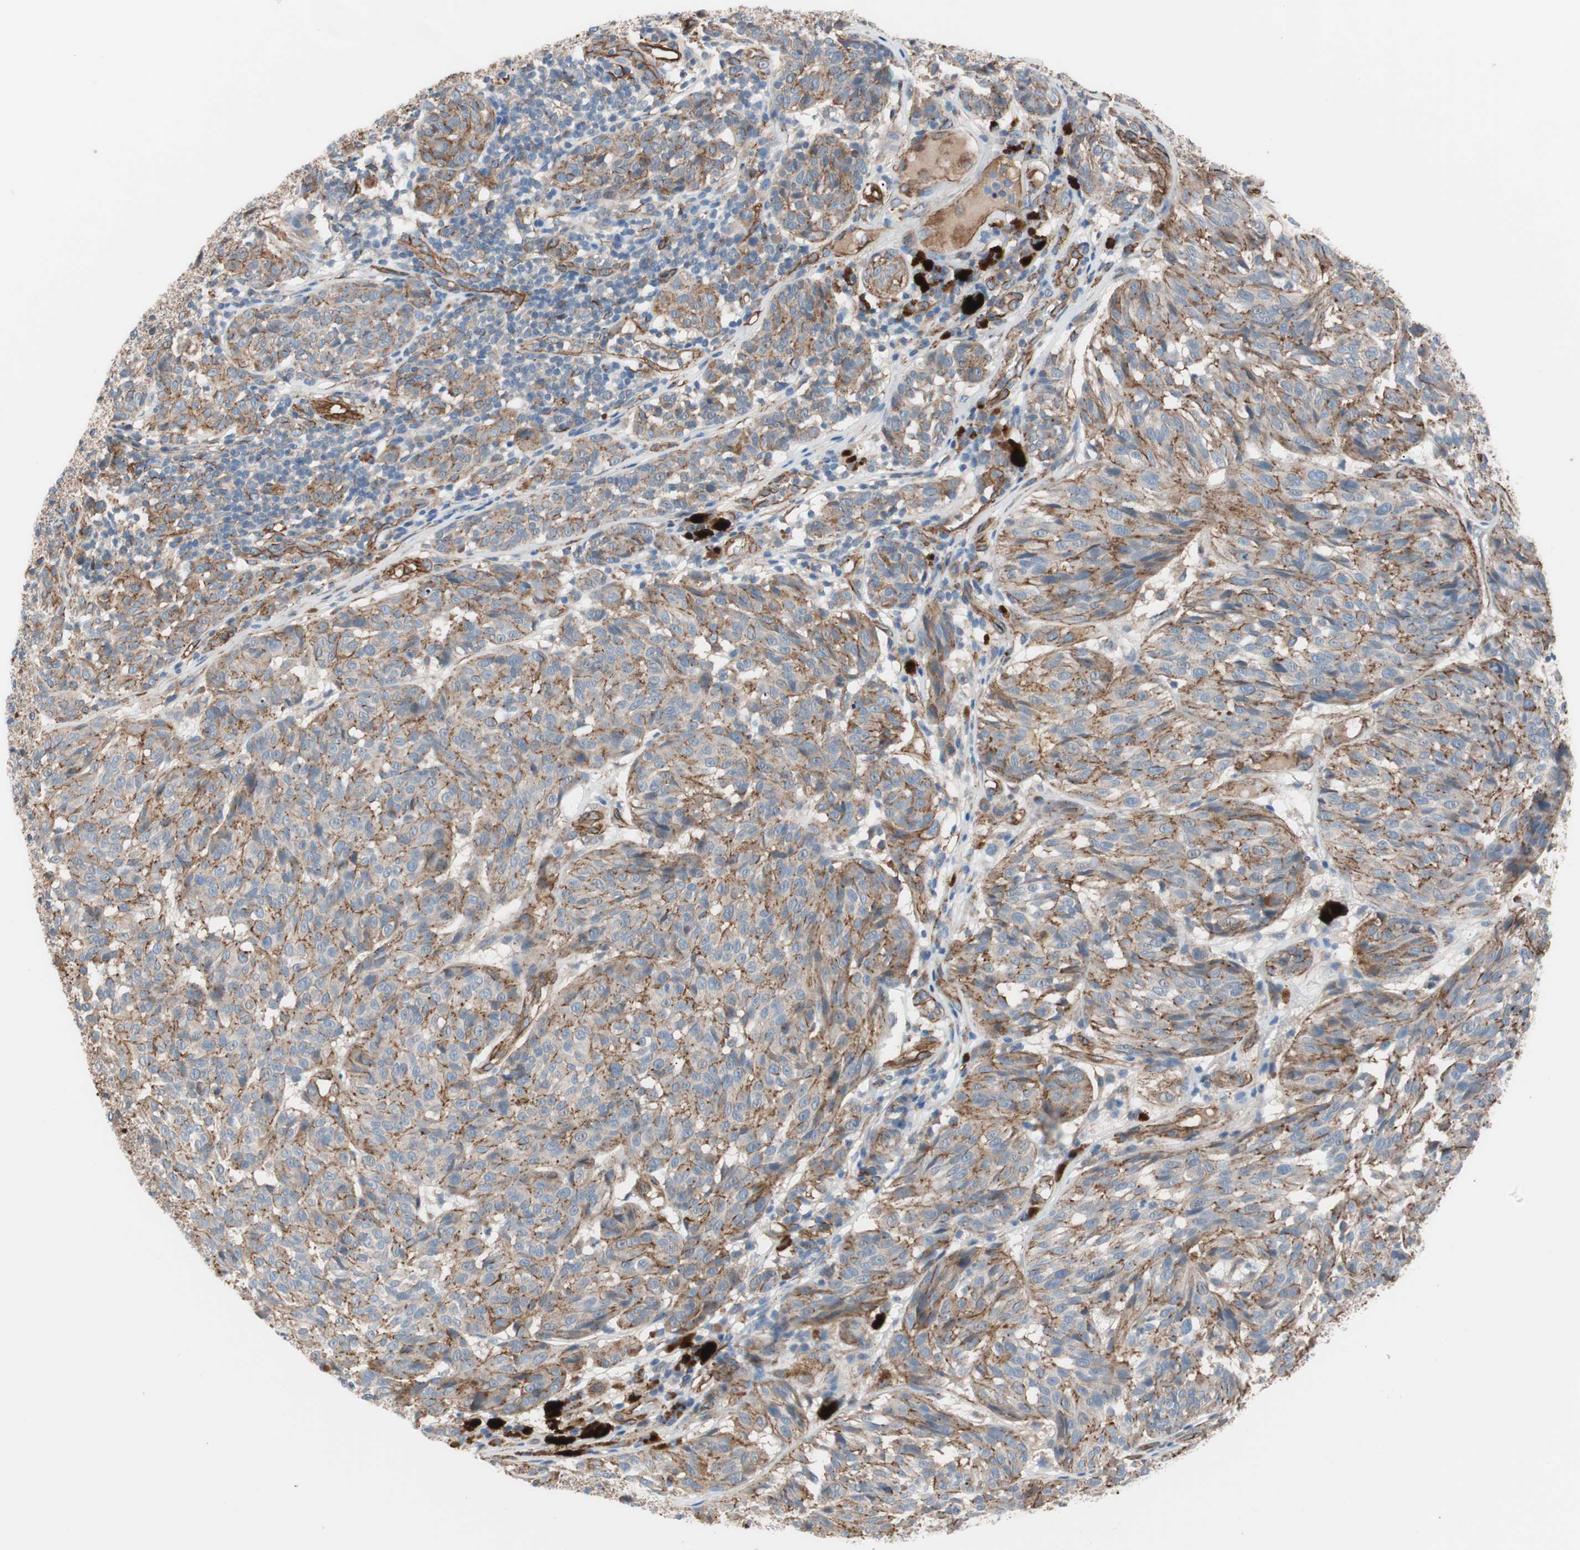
{"staining": {"intensity": "weak", "quantity": "25%-75%", "location": "cytoplasmic/membranous"}, "tissue": "melanoma", "cell_type": "Tumor cells", "image_type": "cancer", "snomed": [{"axis": "morphology", "description": "Malignant melanoma, NOS"}, {"axis": "topography", "description": "Skin"}], "caption": "Protein expression analysis of human malignant melanoma reveals weak cytoplasmic/membranous positivity in approximately 25%-75% of tumor cells.", "gene": "SPINT1", "patient": {"sex": "female", "age": 46}}